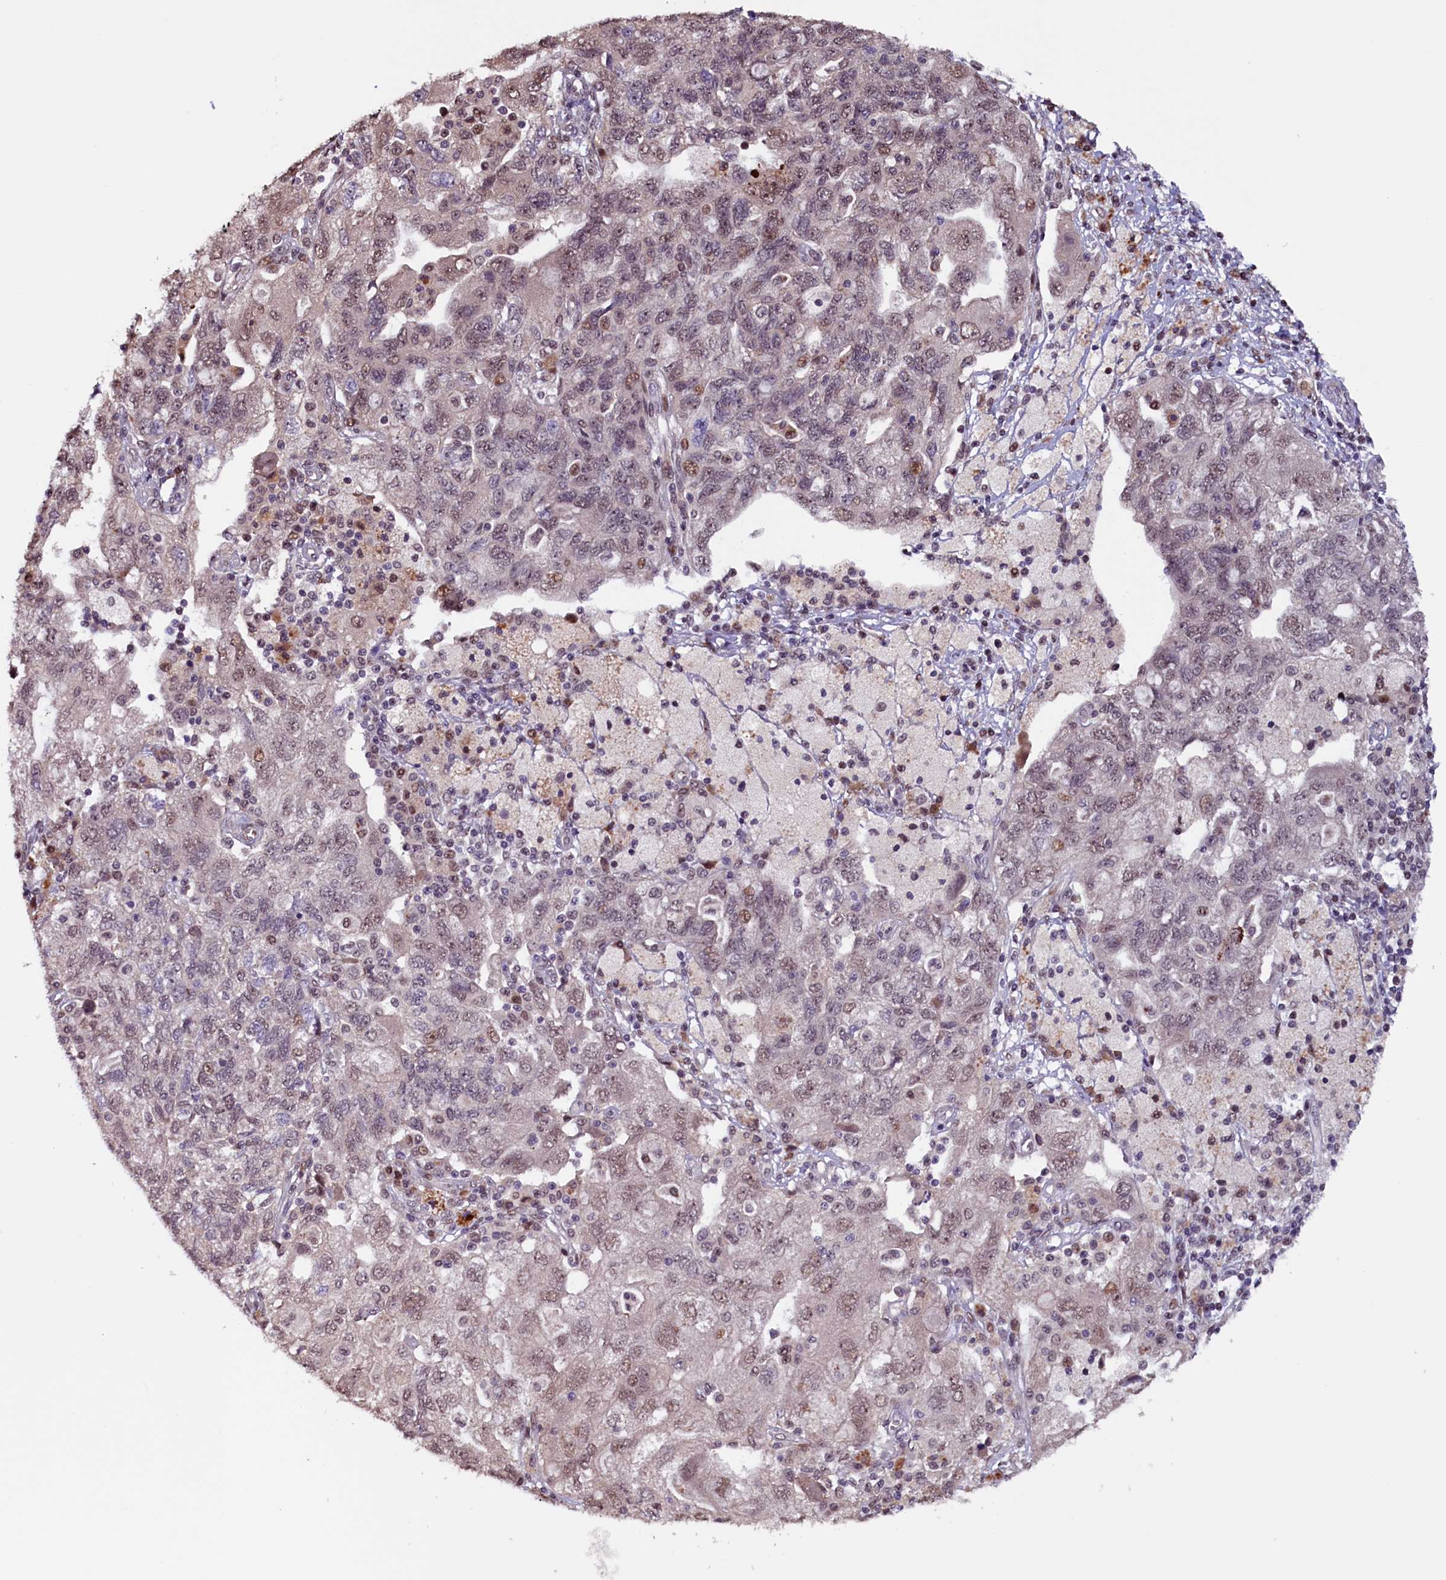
{"staining": {"intensity": "weak", "quantity": "25%-75%", "location": "nuclear"}, "tissue": "ovarian cancer", "cell_type": "Tumor cells", "image_type": "cancer", "snomed": [{"axis": "morphology", "description": "Carcinoma, NOS"}, {"axis": "morphology", "description": "Cystadenocarcinoma, serous, NOS"}, {"axis": "topography", "description": "Ovary"}], "caption": "IHC photomicrograph of human ovarian cancer (serous cystadenocarcinoma) stained for a protein (brown), which shows low levels of weak nuclear expression in about 25%-75% of tumor cells.", "gene": "RNMT", "patient": {"sex": "female", "age": 69}}